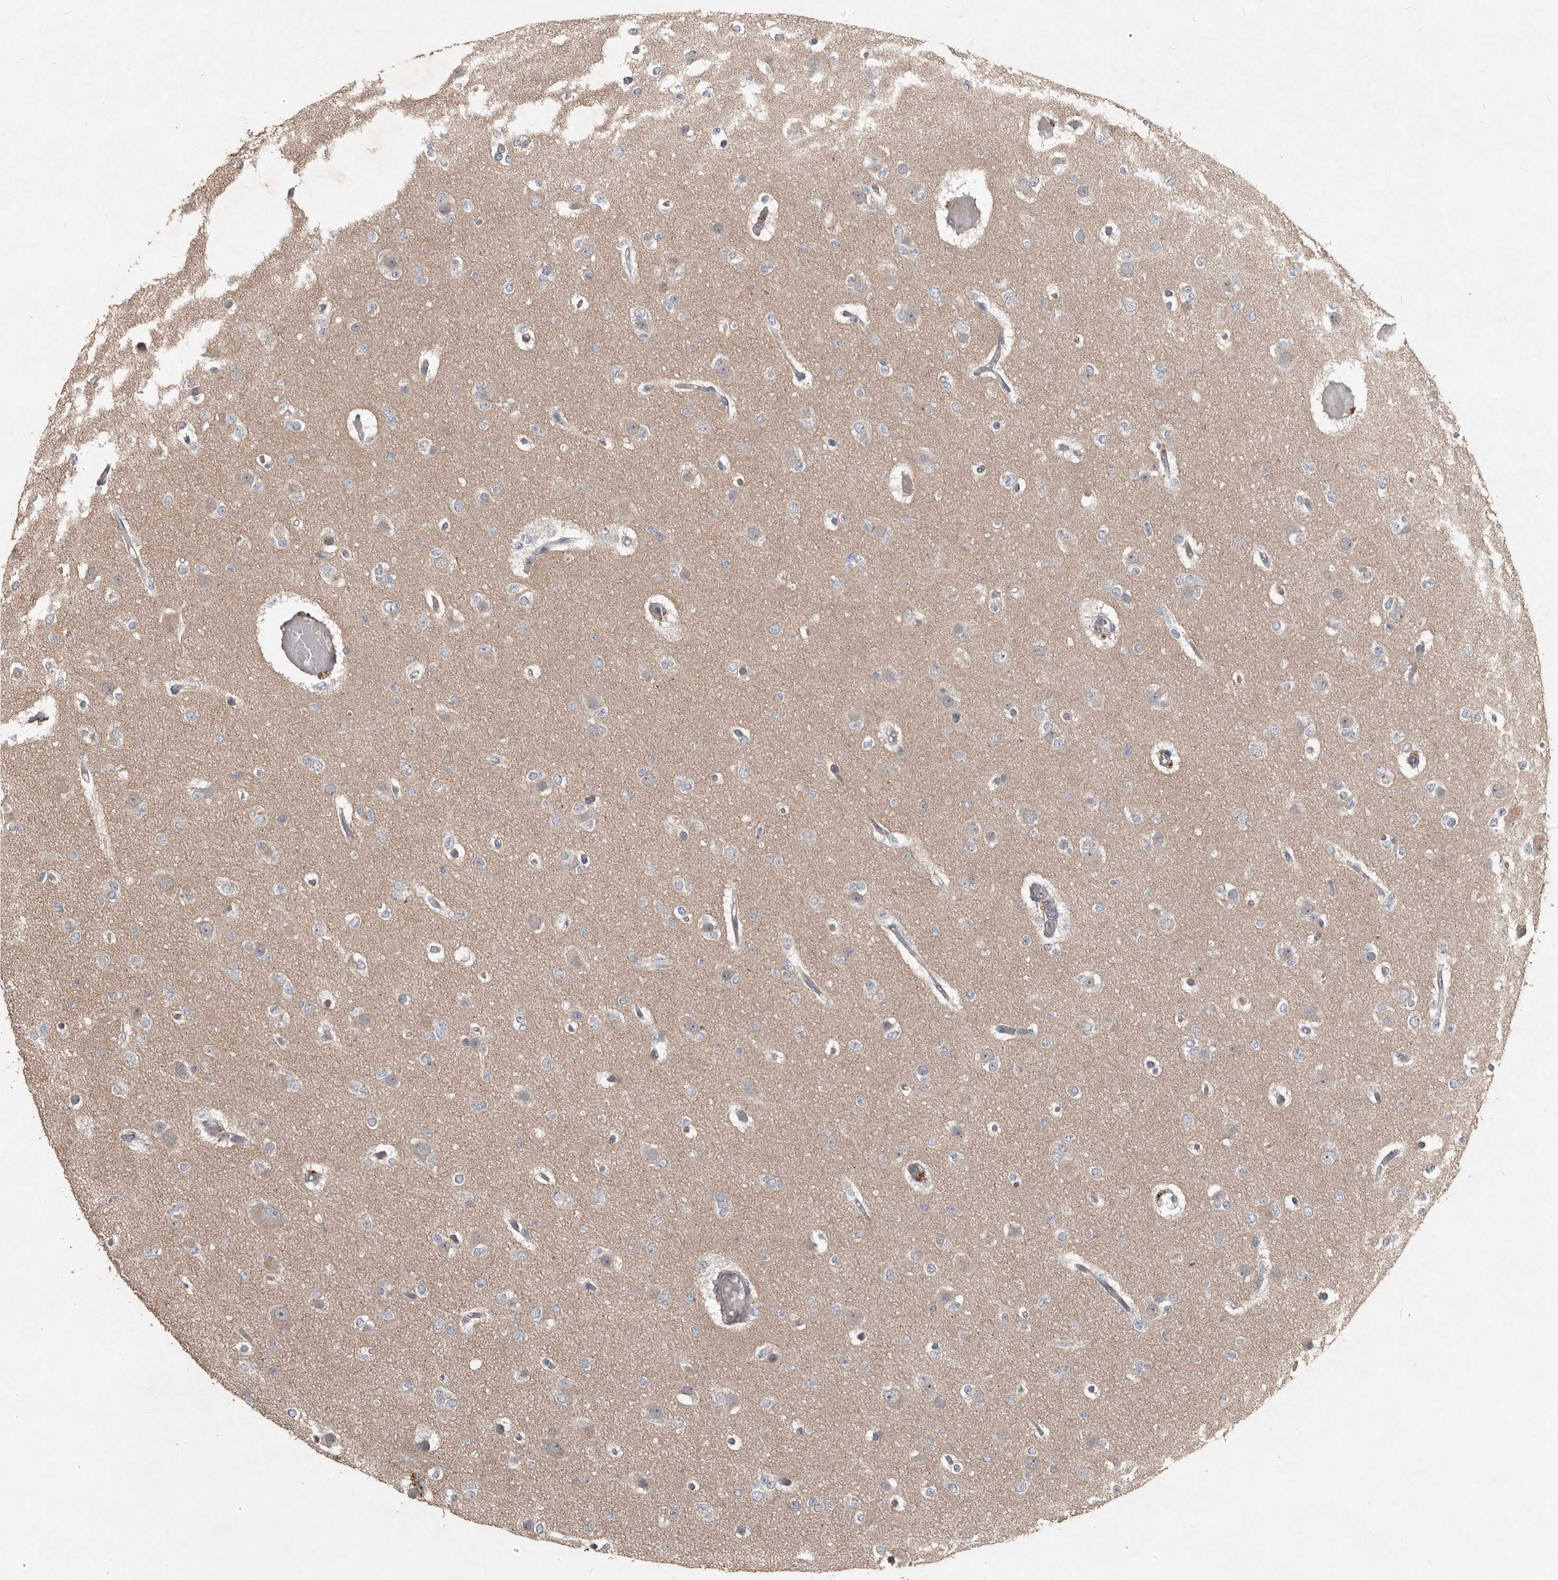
{"staining": {"intensity": "weak", "quantity": "<25%", "location": "cytoplasmic/membranous"}, "tissue": "glioma", "cell_type": "Tumor cells", "image_type": "cancer", "snomed": [{"axis": "morphology", "description": "Glioma, malignant, Low grade"}, {"axis": "topography", "description": "Brain"}], "caption": "A histopathology image of malignant low-grade glioma stained for a protein reveals no brown staining in tumor cells.", "gene": "BAMBI", "patient": {"sex": "female", "age": 22}}